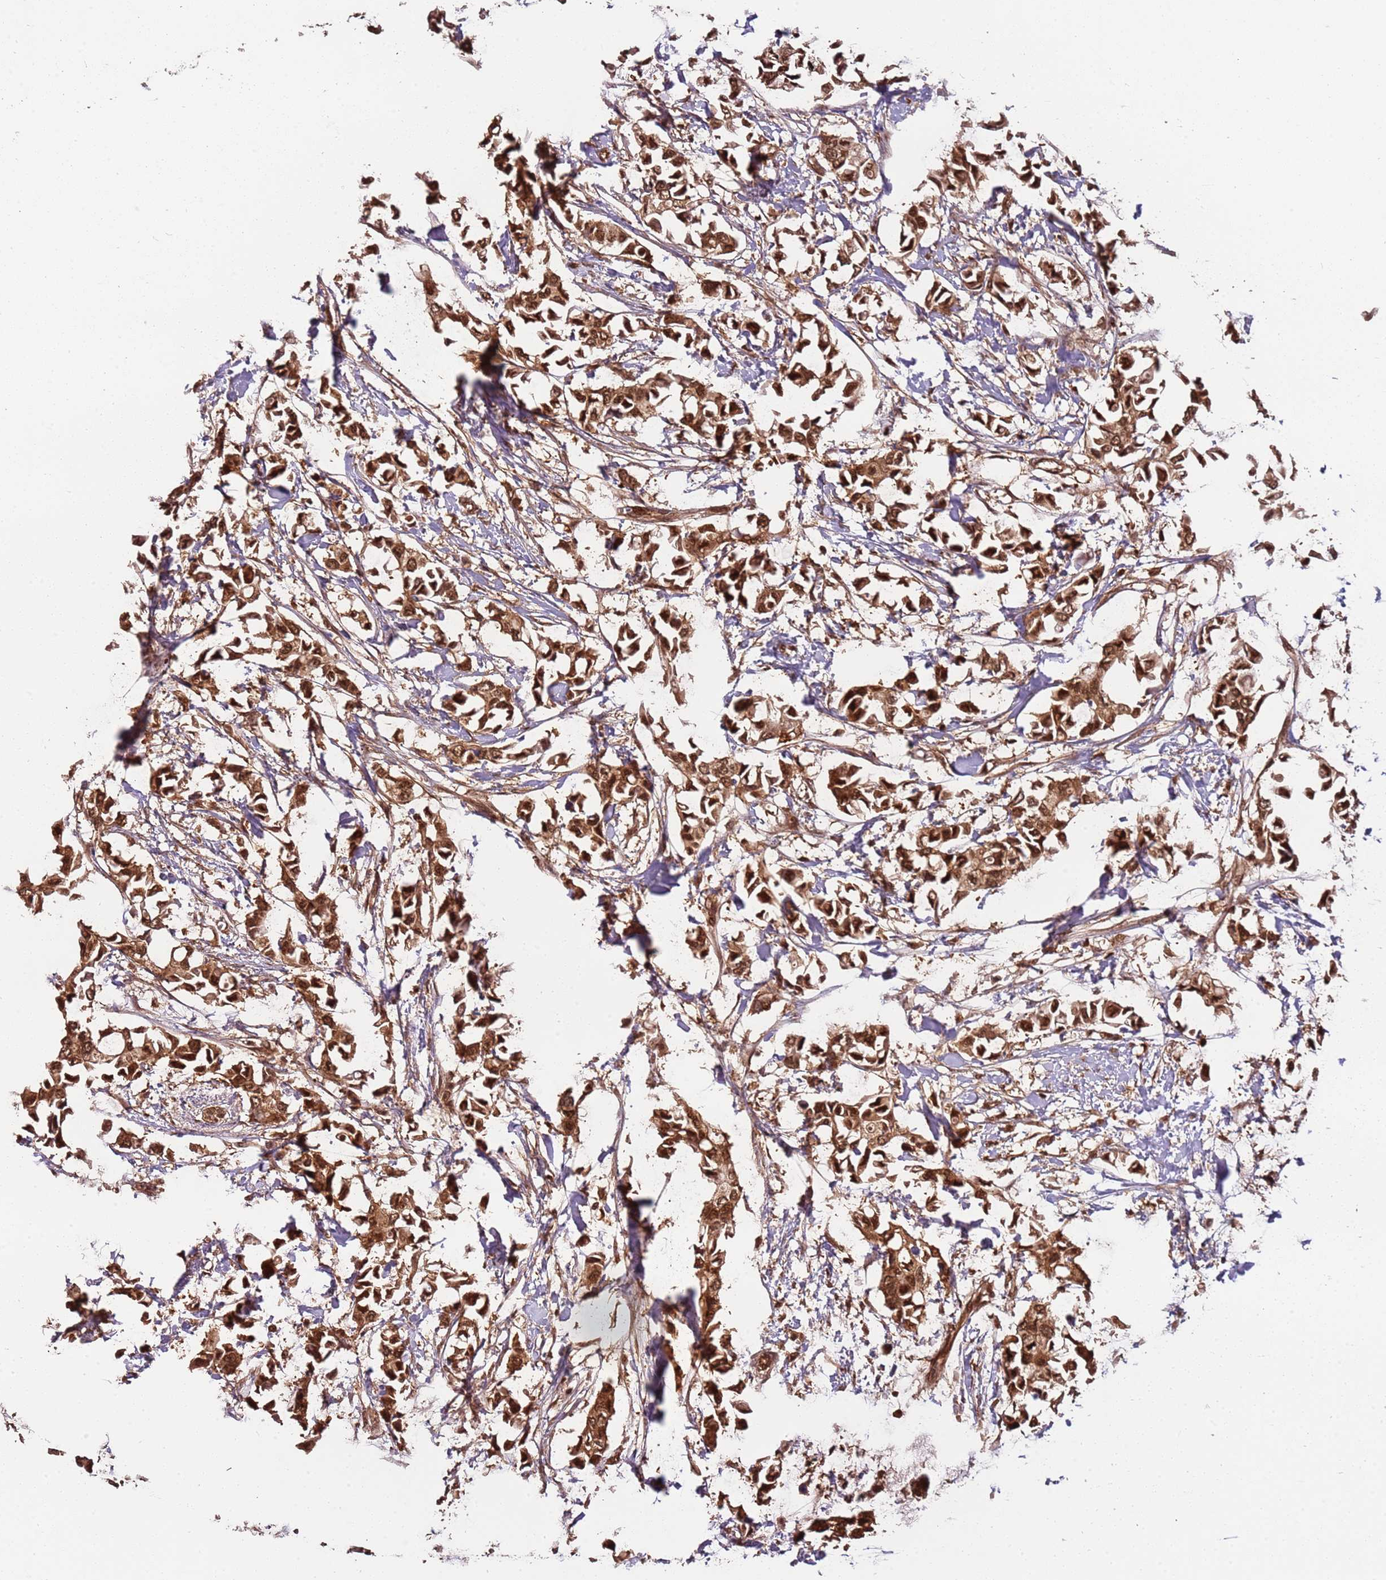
{"staining": {"intensity": "strong", "quantity": ">75%", "location": "cytoplasmic/membranous,nuclear"}, "tissue": "breast cancer", "cell_type": "Tumor cells", "image_type": "cancer", "snomed": [{"axis": "morphology", "description": "Duct carcinoma"}, {"axis": "topography", "description": "Breast"}], "caption": "Protein staining of breast cancer (infiltrating ductal carcinoma) tissue shows strong cytoplasmic/membranous and nuclear staining in about >75% of tumor cells.", "gene": "PGLS", "patient": {"sex": "female", "age": 41}}